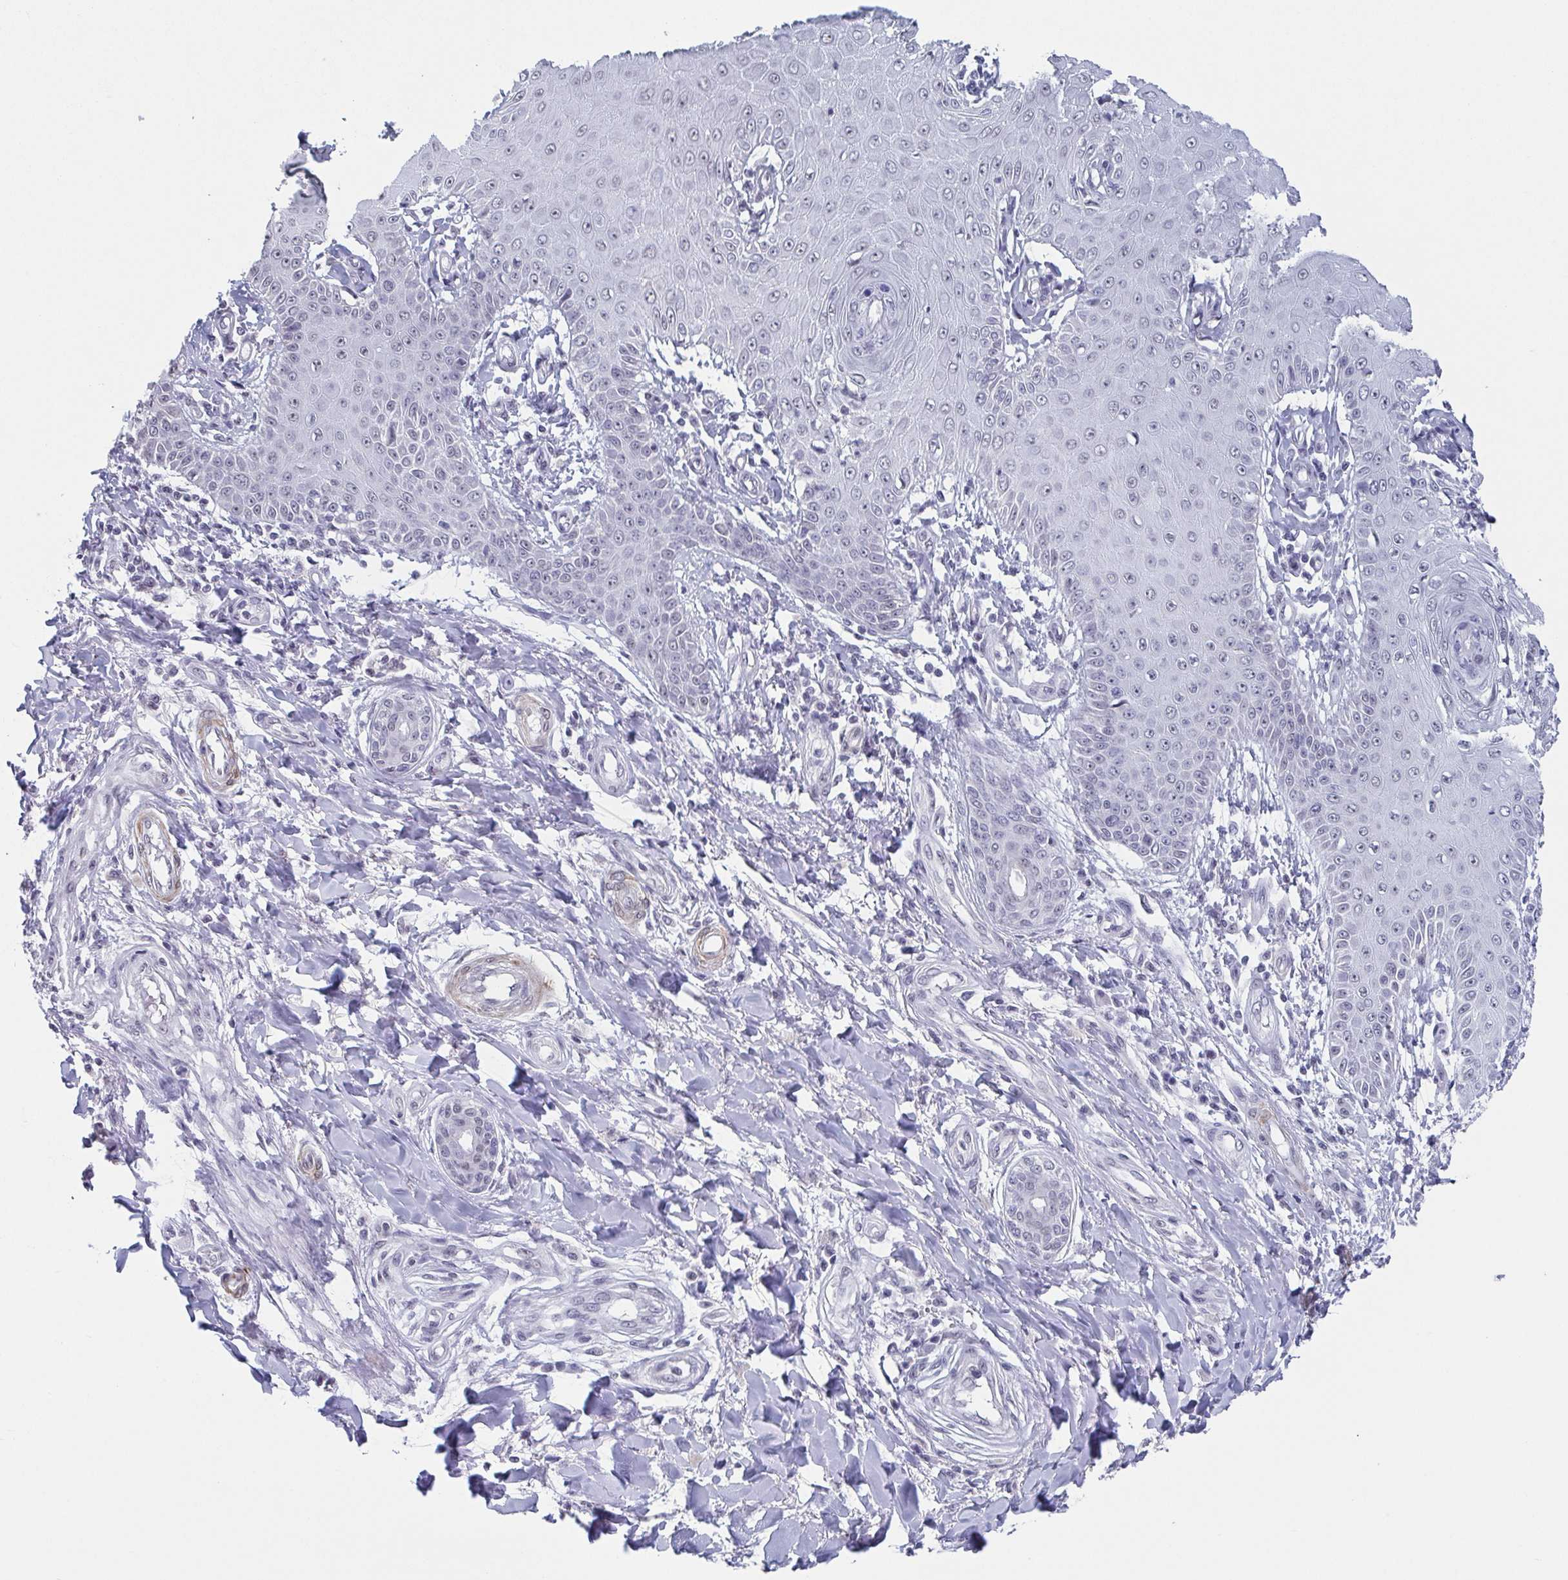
{"staining": {"intensity": "negative", "quantity": "none", "location": "none"}, "tissue": "skin cancer", "cell_type": "Tumor cells", "image_type": "cancer", "snomed": [{"axis": "morphology", "description": "Squamous cell carcinoma, NOS"}, {"axis": "topography", "description": "Skin"}], "caption": "Tumor cells show no significant protein staining in skin cancer (squamous cell carcinoma).", "gene": "TMEM92", "patient": {"sex": "male", "age": 70}}